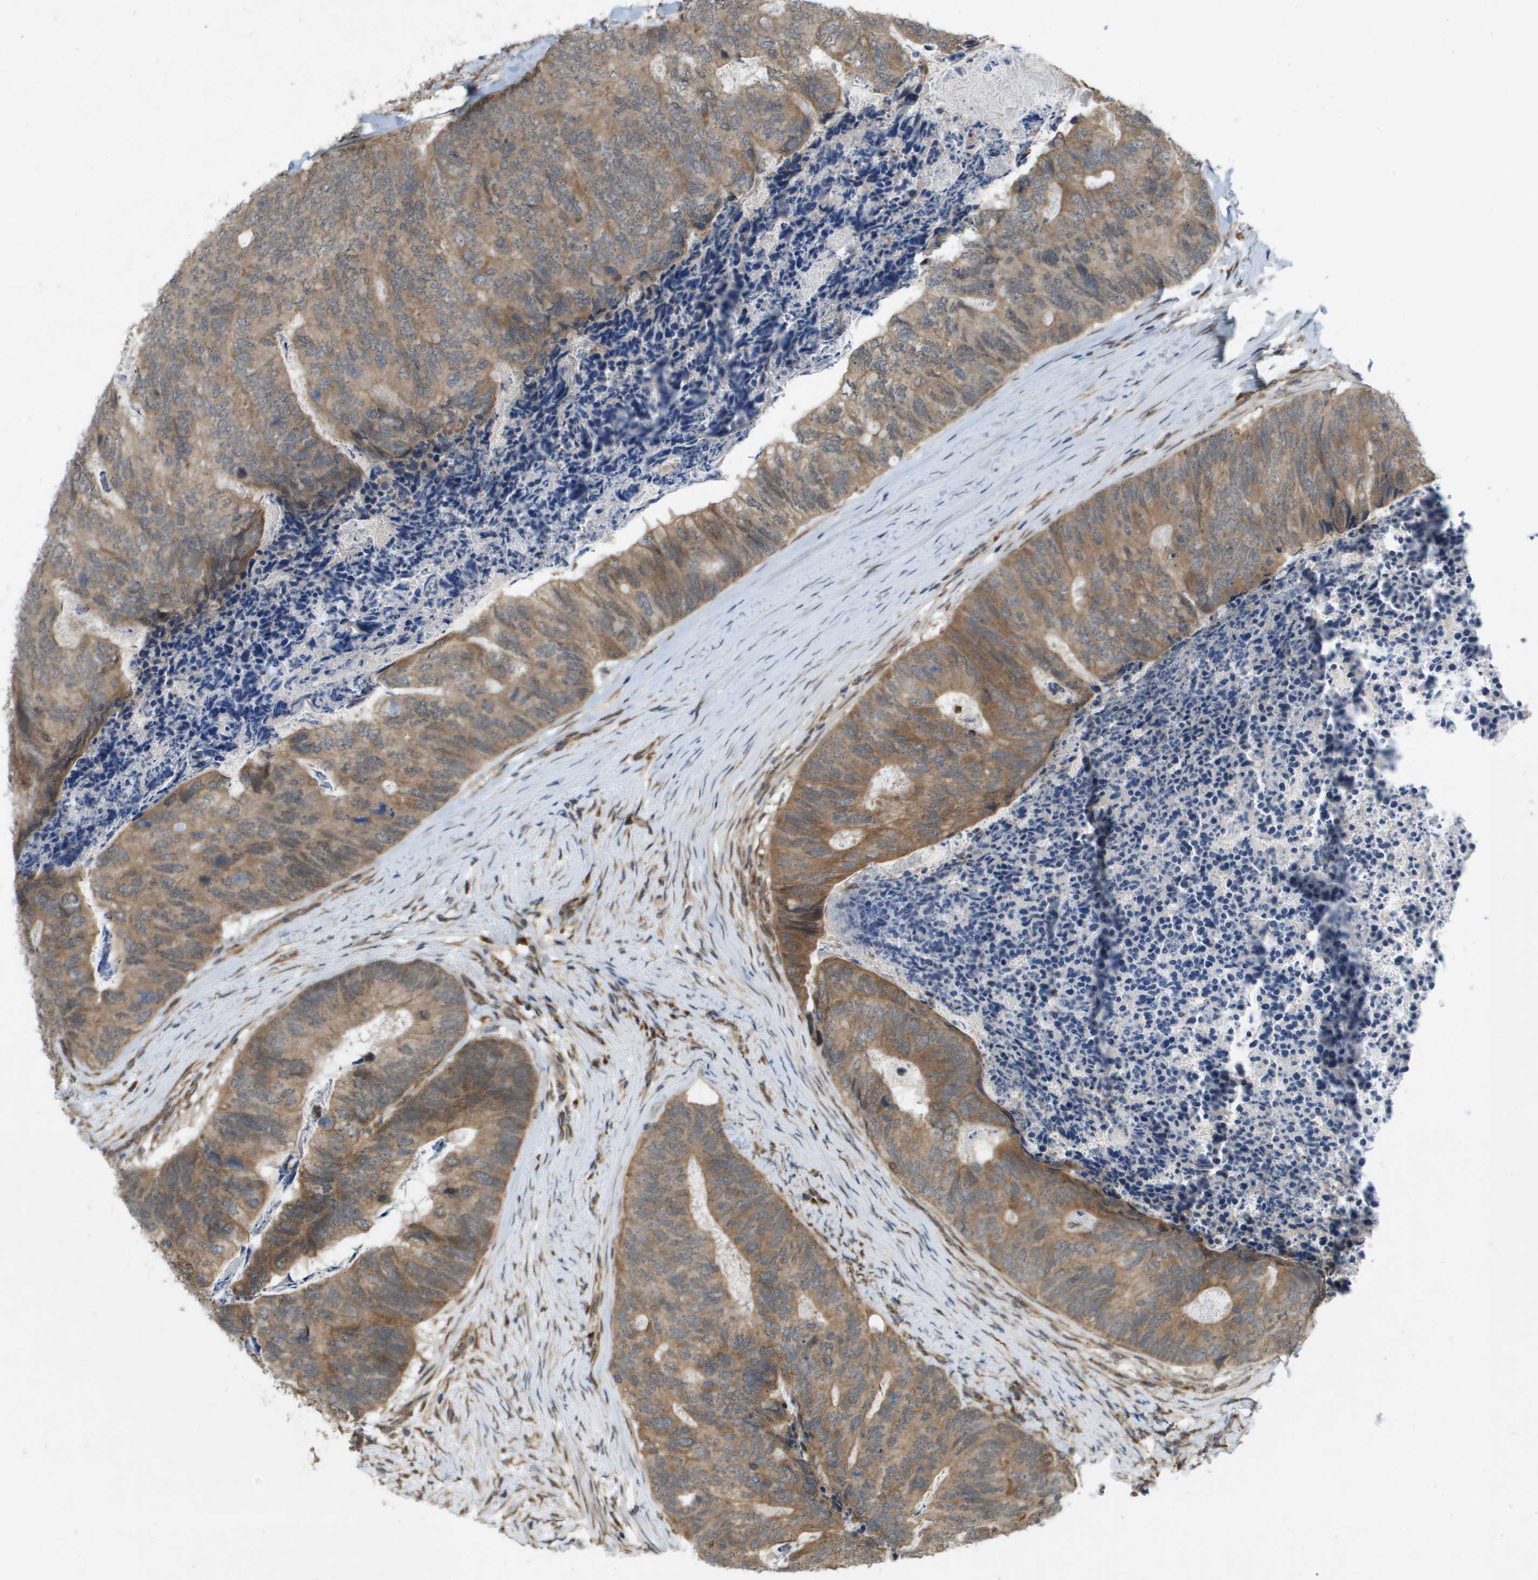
{"staining": {"intensity": "moderate", "quantity": ">75%", "location": "cytoplasmic/membranous"}, "tissue": "colorectal cancer", "cell_type": "Tumor cells", "image_type": "cancer", "snomed": [{"axis": "morphology", "description": "Adenocarcinoma, NOS"}, {"axis": "topography", "description": "Colon"}], "caption": "Protein expression analysis of adenocarcinoma (colorectal) exhibits moderate cytoplasmic/membranous positivity in approximately >75% of tumor cells. The staining is performed using DAB (3,3'-diaminobenzidine) brown chromogen to label protein expression. The nuclei are counter-stained blue using hematoxylin.", "gene": "IFNLR1", "patient": {"sex": "female", "age": 67}}